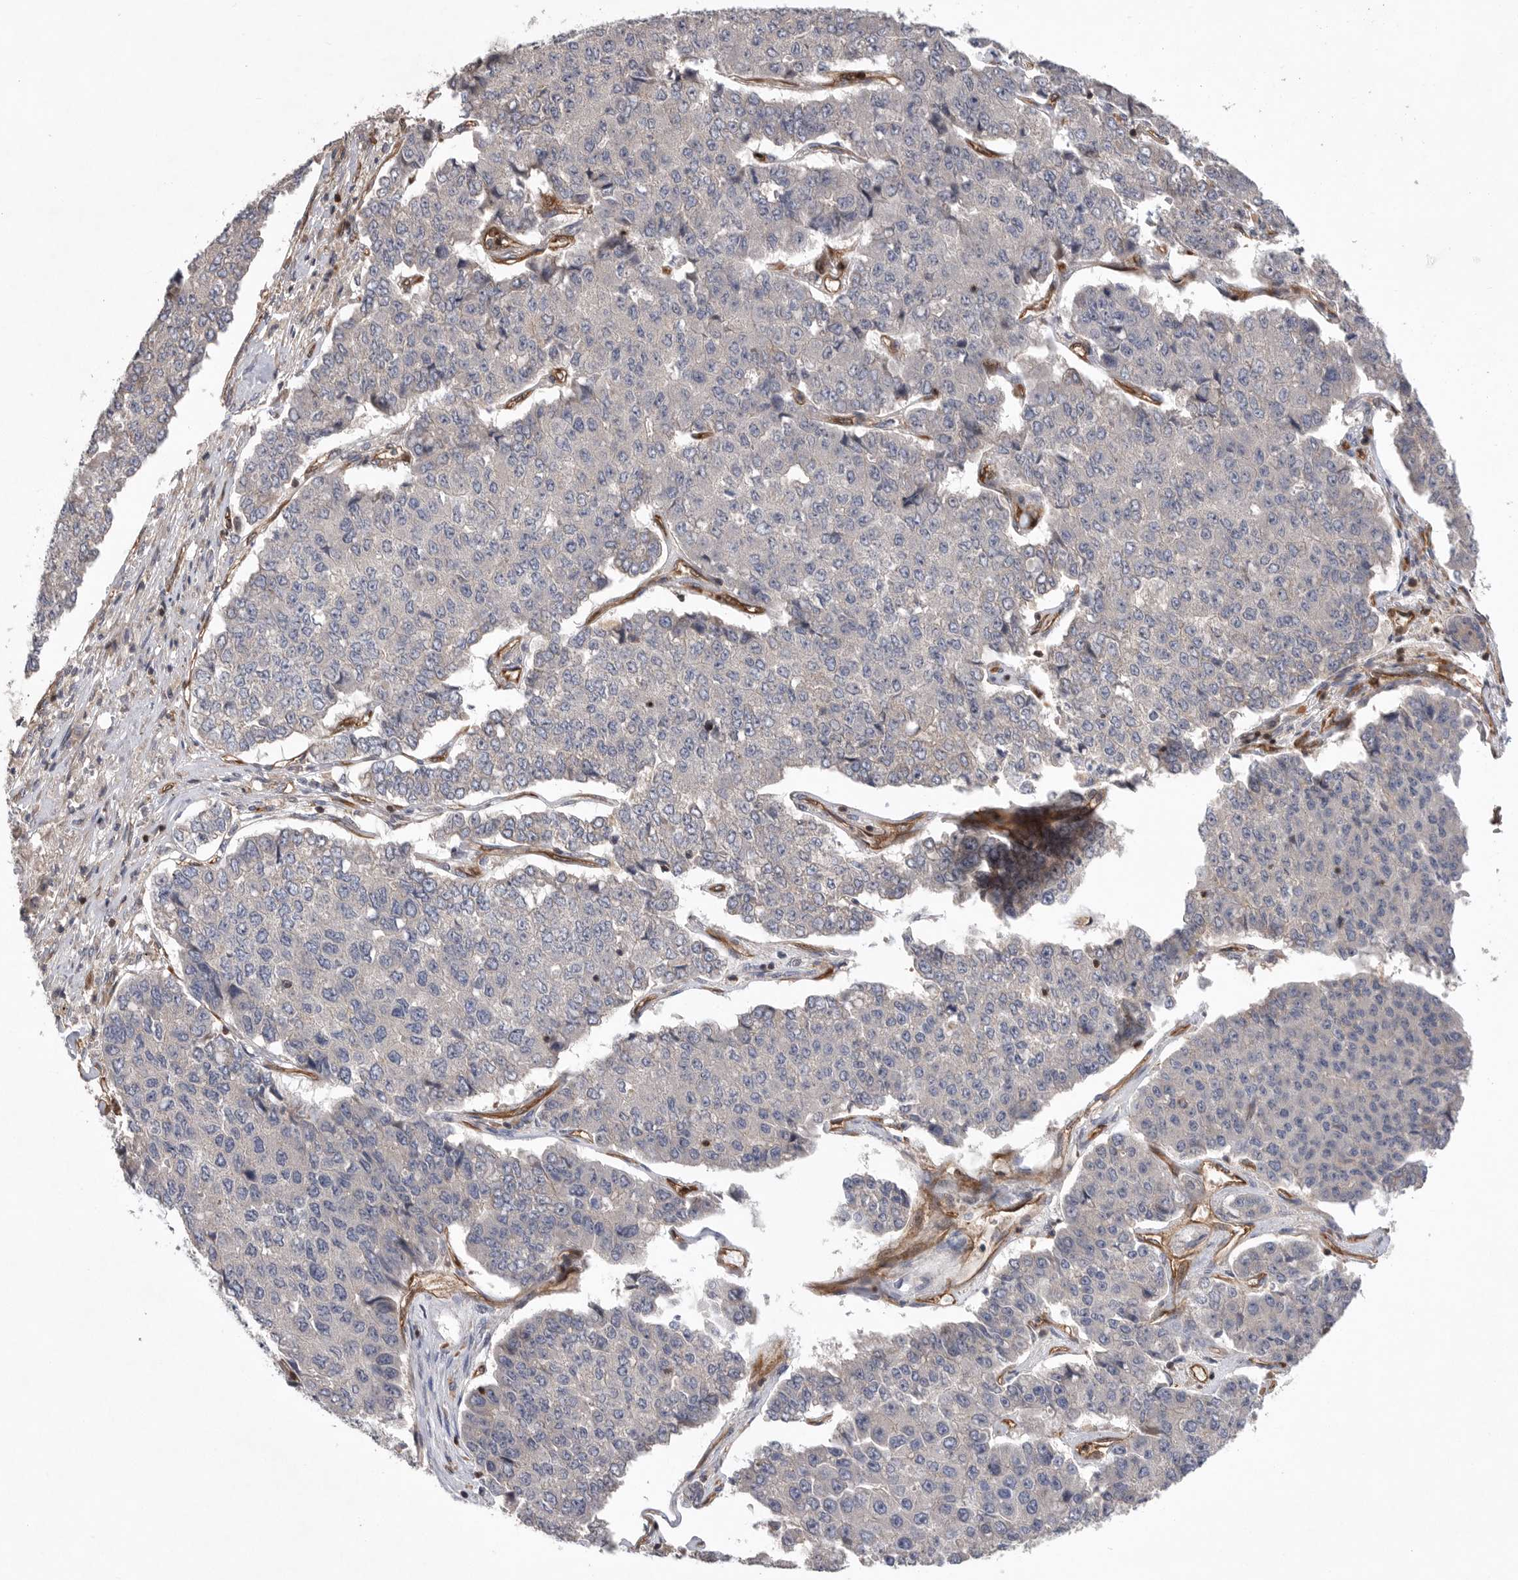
{"staining": {"intensity": "negative", "quantity": "none", "location": "none"}, "tissue": "pancreatic cancer", "cell_type": "Tumor cells", "image_type": "cancer", "snomed": [{"axis": "morphology", "description": "Adenocarcinoma, NOS"}, {"axis": "topography", "description": "Pancreas"}], "caption": "High power microscopy photomicrograph of an immunohistochemistry image of pancreatic cancer, revealing no significant expression in tumor cells.", "gene": "PRKCH", "patient": {"sex": "male", "age": 50}}